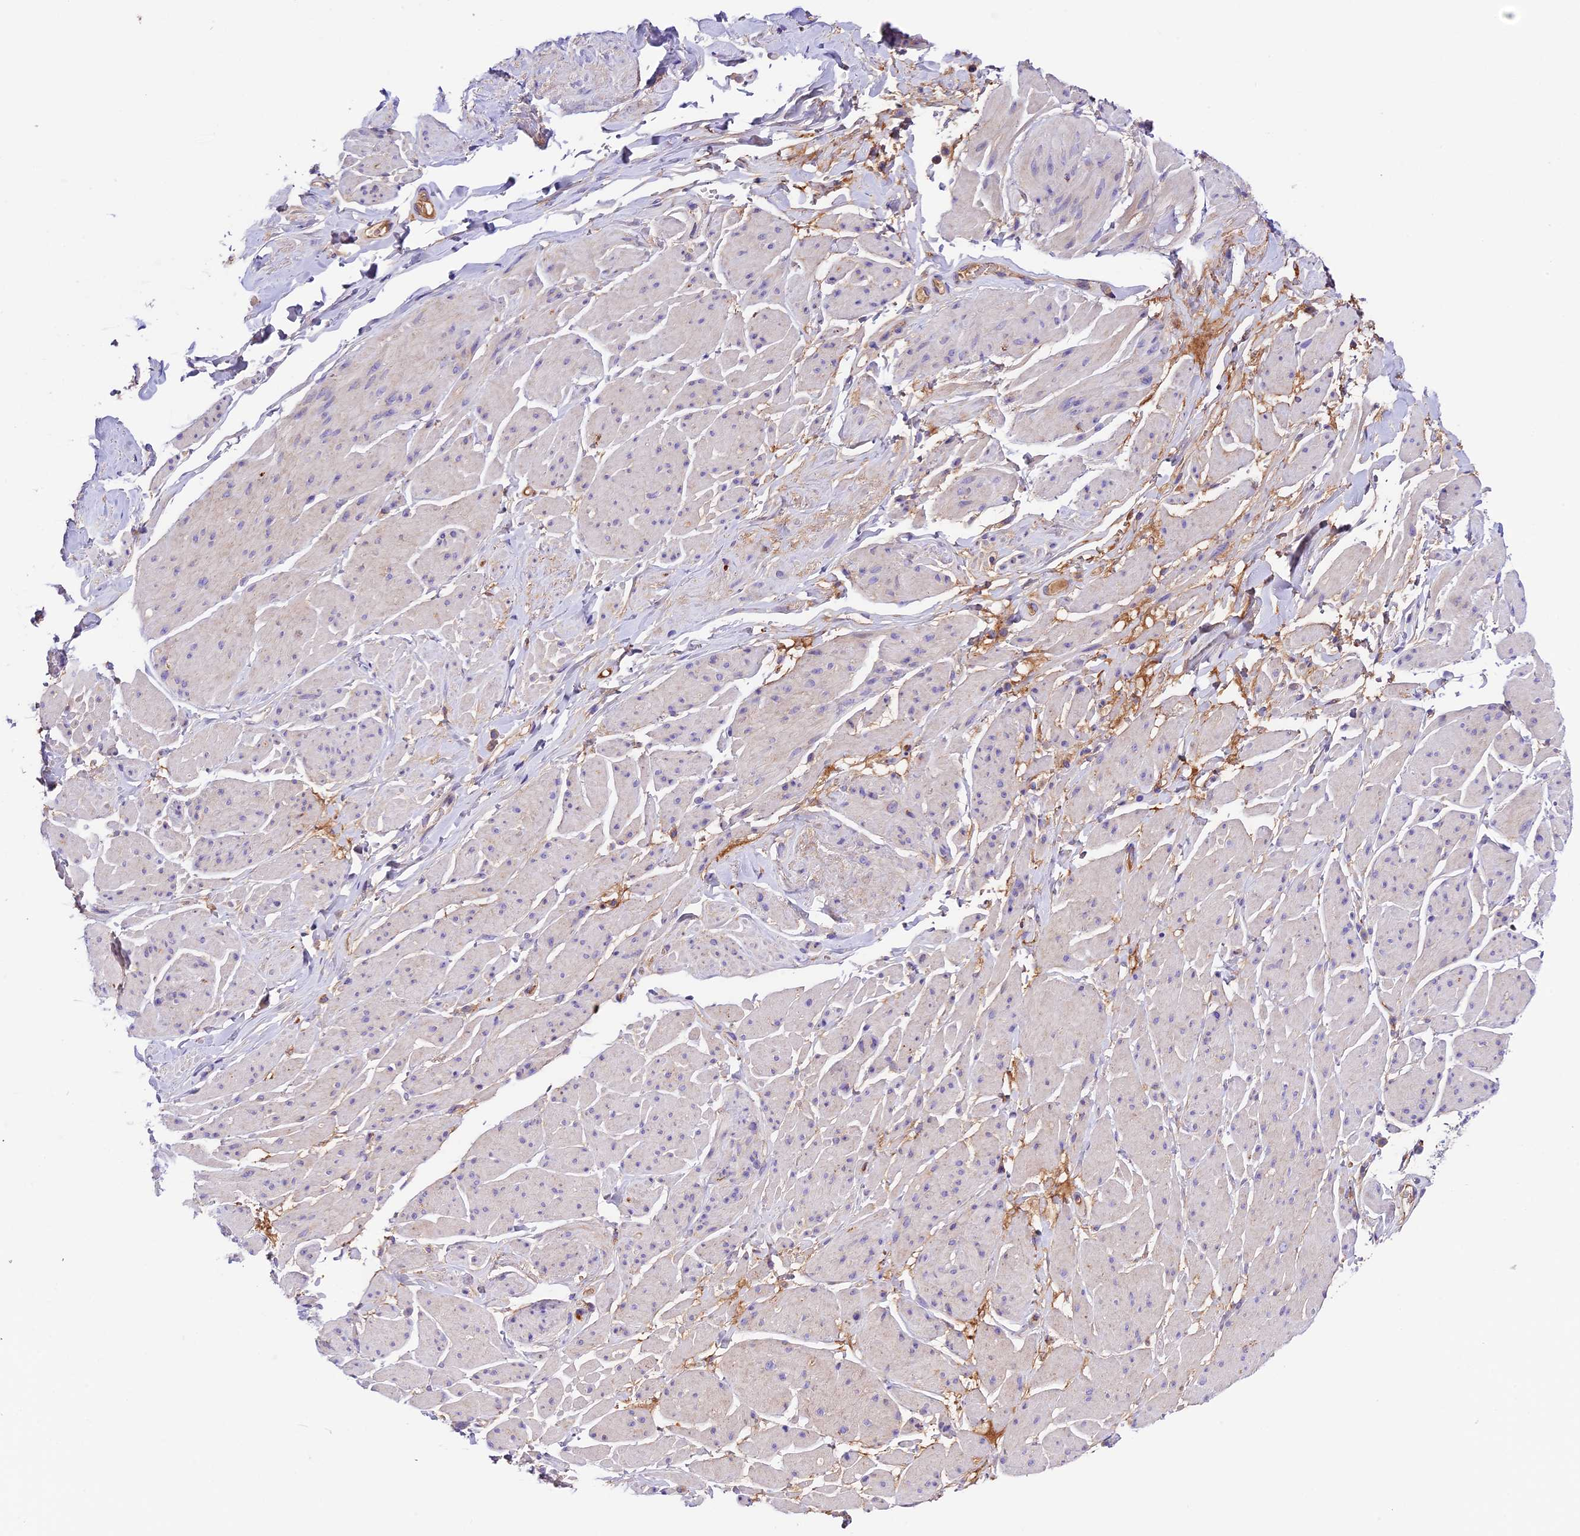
{"staining": {"intensity": "negative", "quantity": "none", "location": "none"}, "tissue": "smooth muscle", "cell_type": "Smooth muscle cells", "image_type": "normal", "snomed": [{"axis": "morphology", "description": "Normal tissue, NOS"}, {"axis": "topography", "description": "Smooth muscle"}, {"axis": "topography", "description": "Peripheral nerve tissue"}], "caption": "A high-resolution image shows IHC staining of unremarkable smooth muscle, which shows no significant expression in smooth muscle cells.", "gene": "METTL22", "patient": {"sex": "male", "age": 69}}